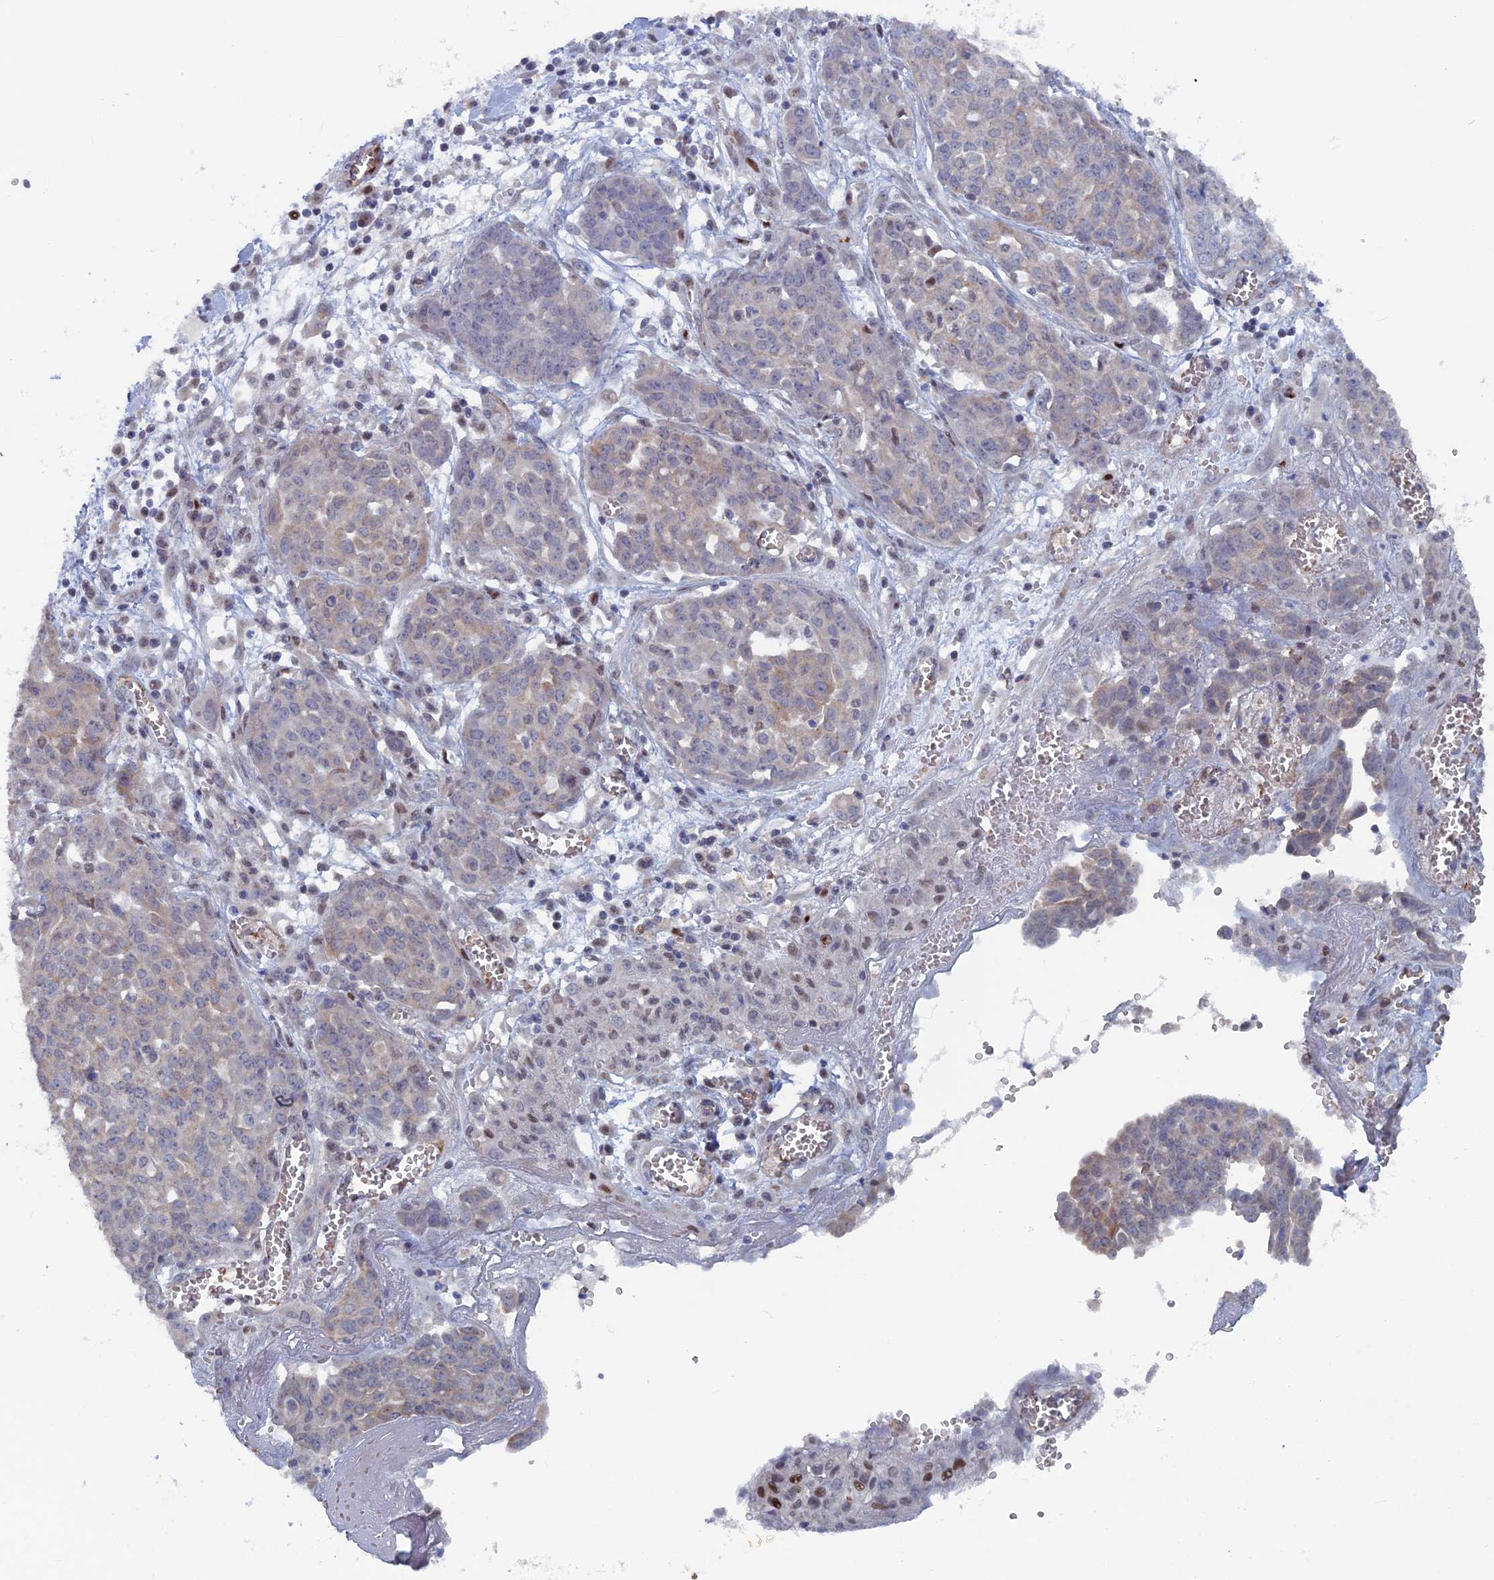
{"staining": {"intensity": "weak", "quantity": "<25%", "location": "nuclear"}, "tissue": "ovarian cancer", "cell_type": "Tumor cells", "image_type": "cancer", "snomed": [{"axis": "morphology", "description": "Cystadenocarcinoma, serous, NOS"}, {"axis": "topography", "description": "Soft tissue"}, {"axis": "topography", "description": "Ovary"}], "caption": "High power microscopy histopathology image of an immunohistochemistry (IHC) micrograph of ovarian cancer, revealing no significant positivity in tumor cells.", "gene": "SH3D21", "patient": {"sex": "female", "age": 57}}